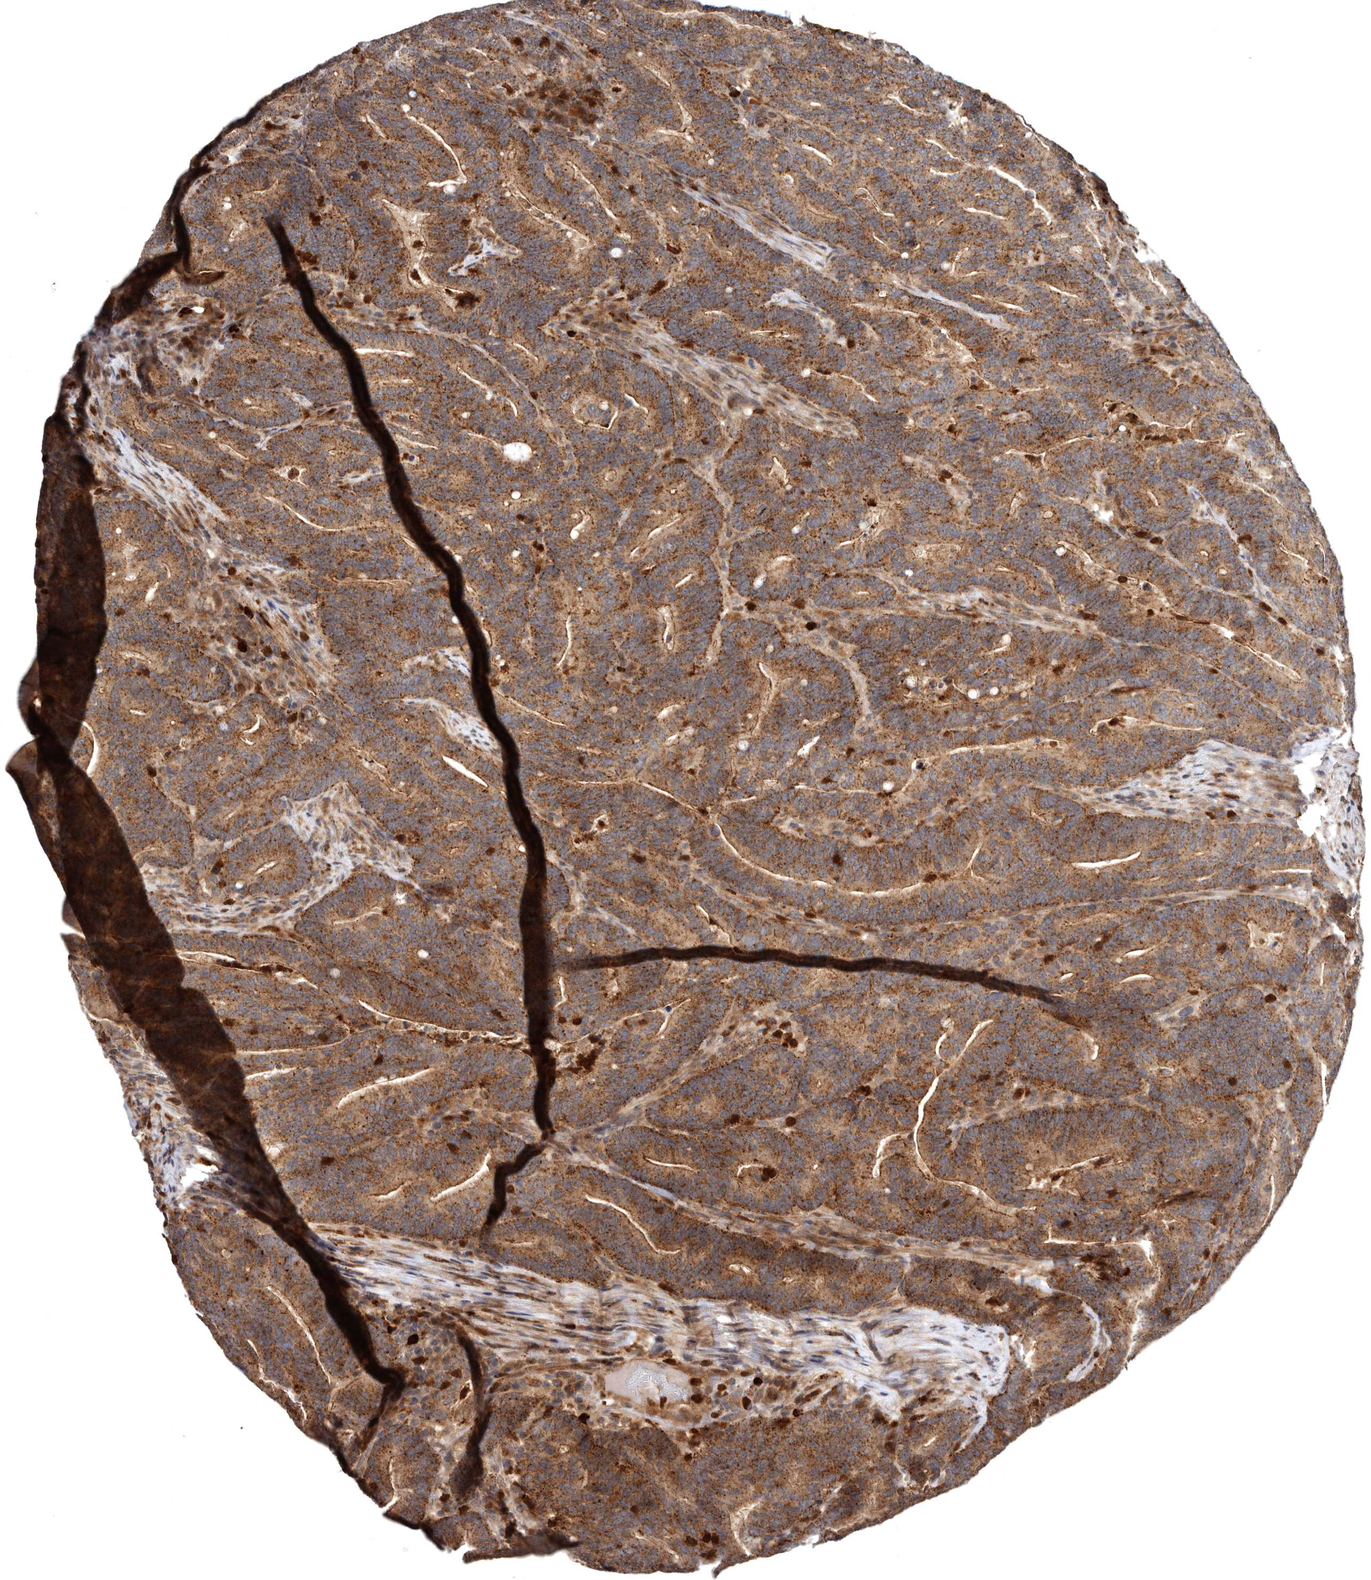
{"staining": {"intensity": "moderate", "quantity": ">75%", "location": "cytoplasmic/membranous"}, "tissue": "colorectal cancer", "cell_type": "Tumor cells", "image_type": "cancer", "snomed": [{"axis": "morphology", "description": "Adenocarcinoma, NOS"}, {"axis": "topography", "description": "Colon"}], "caption": "Colorectal adenocarcinoma stained with a protein marker displays moderate staining in tumor cells.", "gene": "FGFR4", "patient": {"sex": "female", "age": 66}}